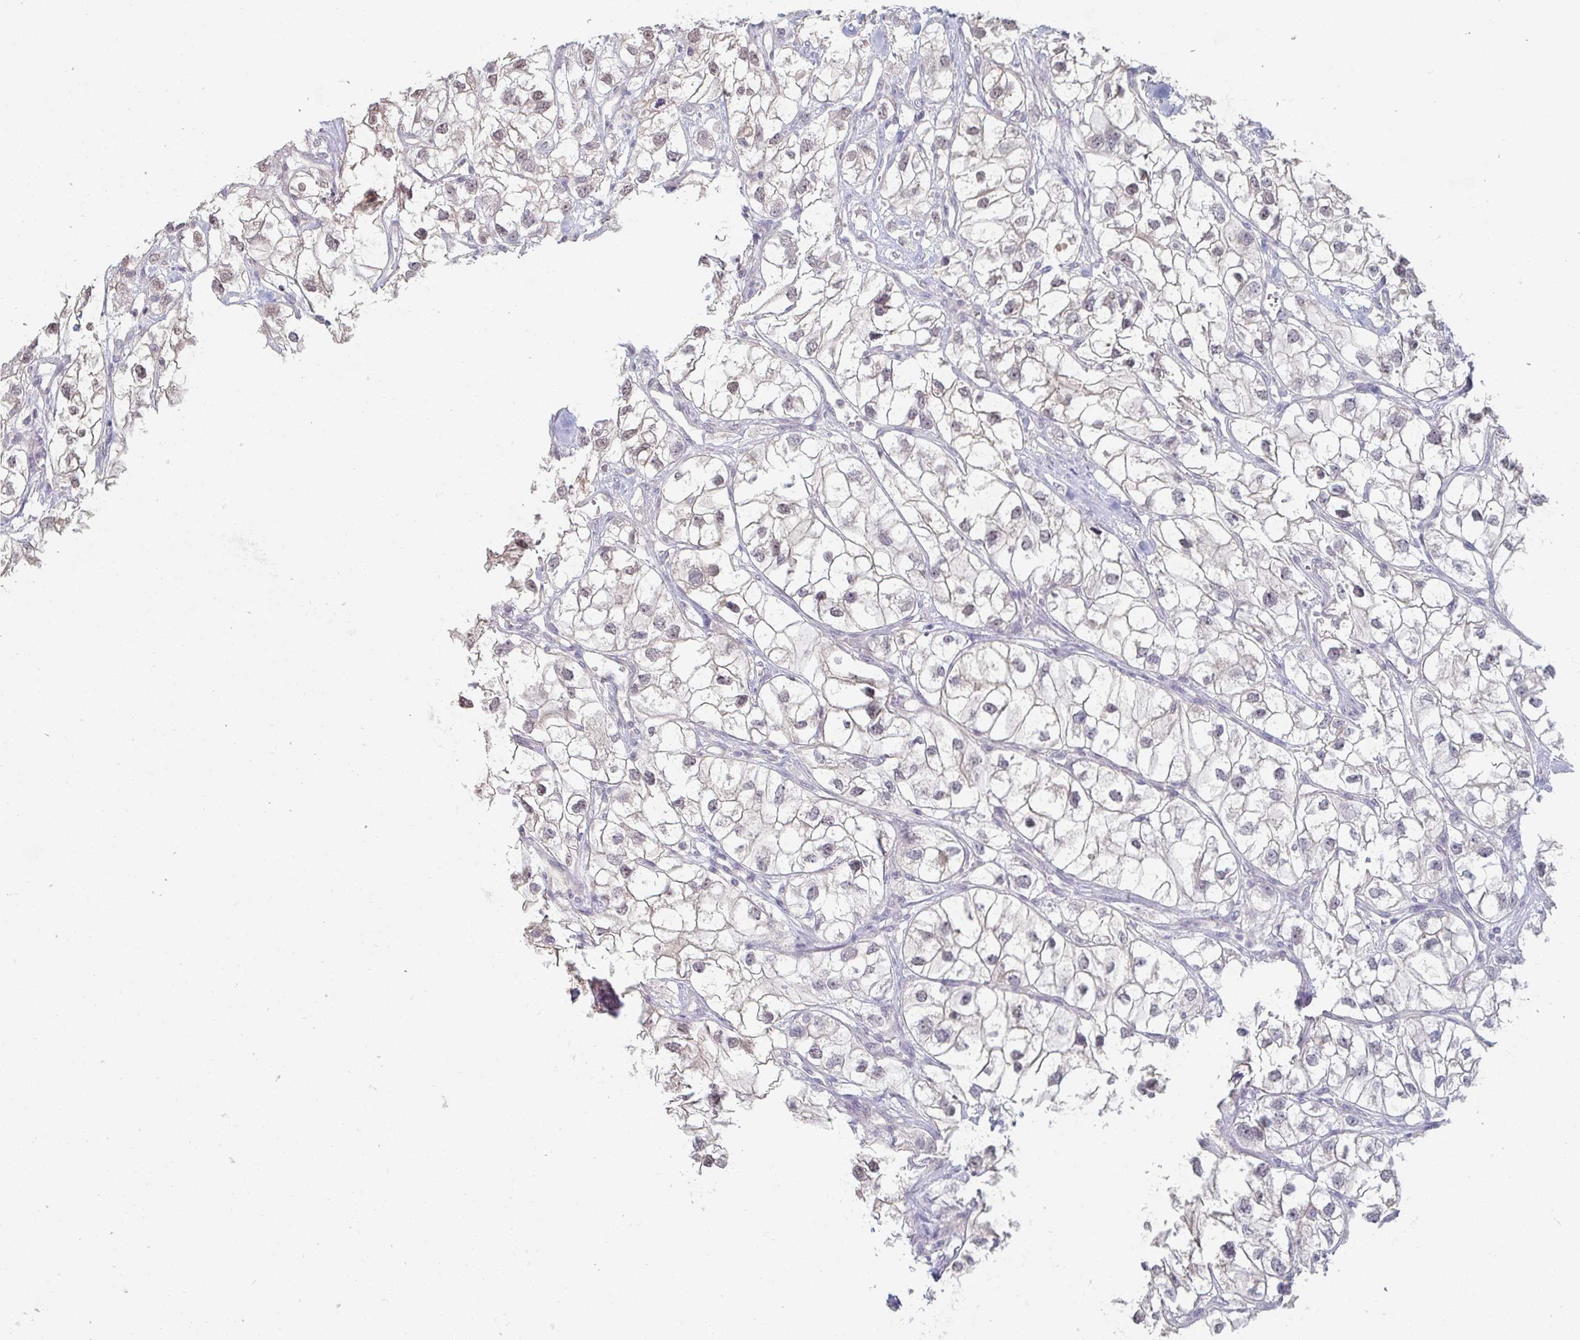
{"staining": {"intensity": "negative", "quantity": "none", "location": "none"}, "tissue": "renal cancer", "cell_type": "Tumor cells", "image_type": "cancer", "snomed": [{"axis": "morphology", "description": "Adenocarcinoma, NOS"}, {"axis": "topography", "description": "Kidney"}], "caption": "Immunohistochemical staining of human renal adenocarcinoma displays no significant staining in tumor cells.", "gene": "ZNF214", "patient": {"sex": "male", "age": 59}}